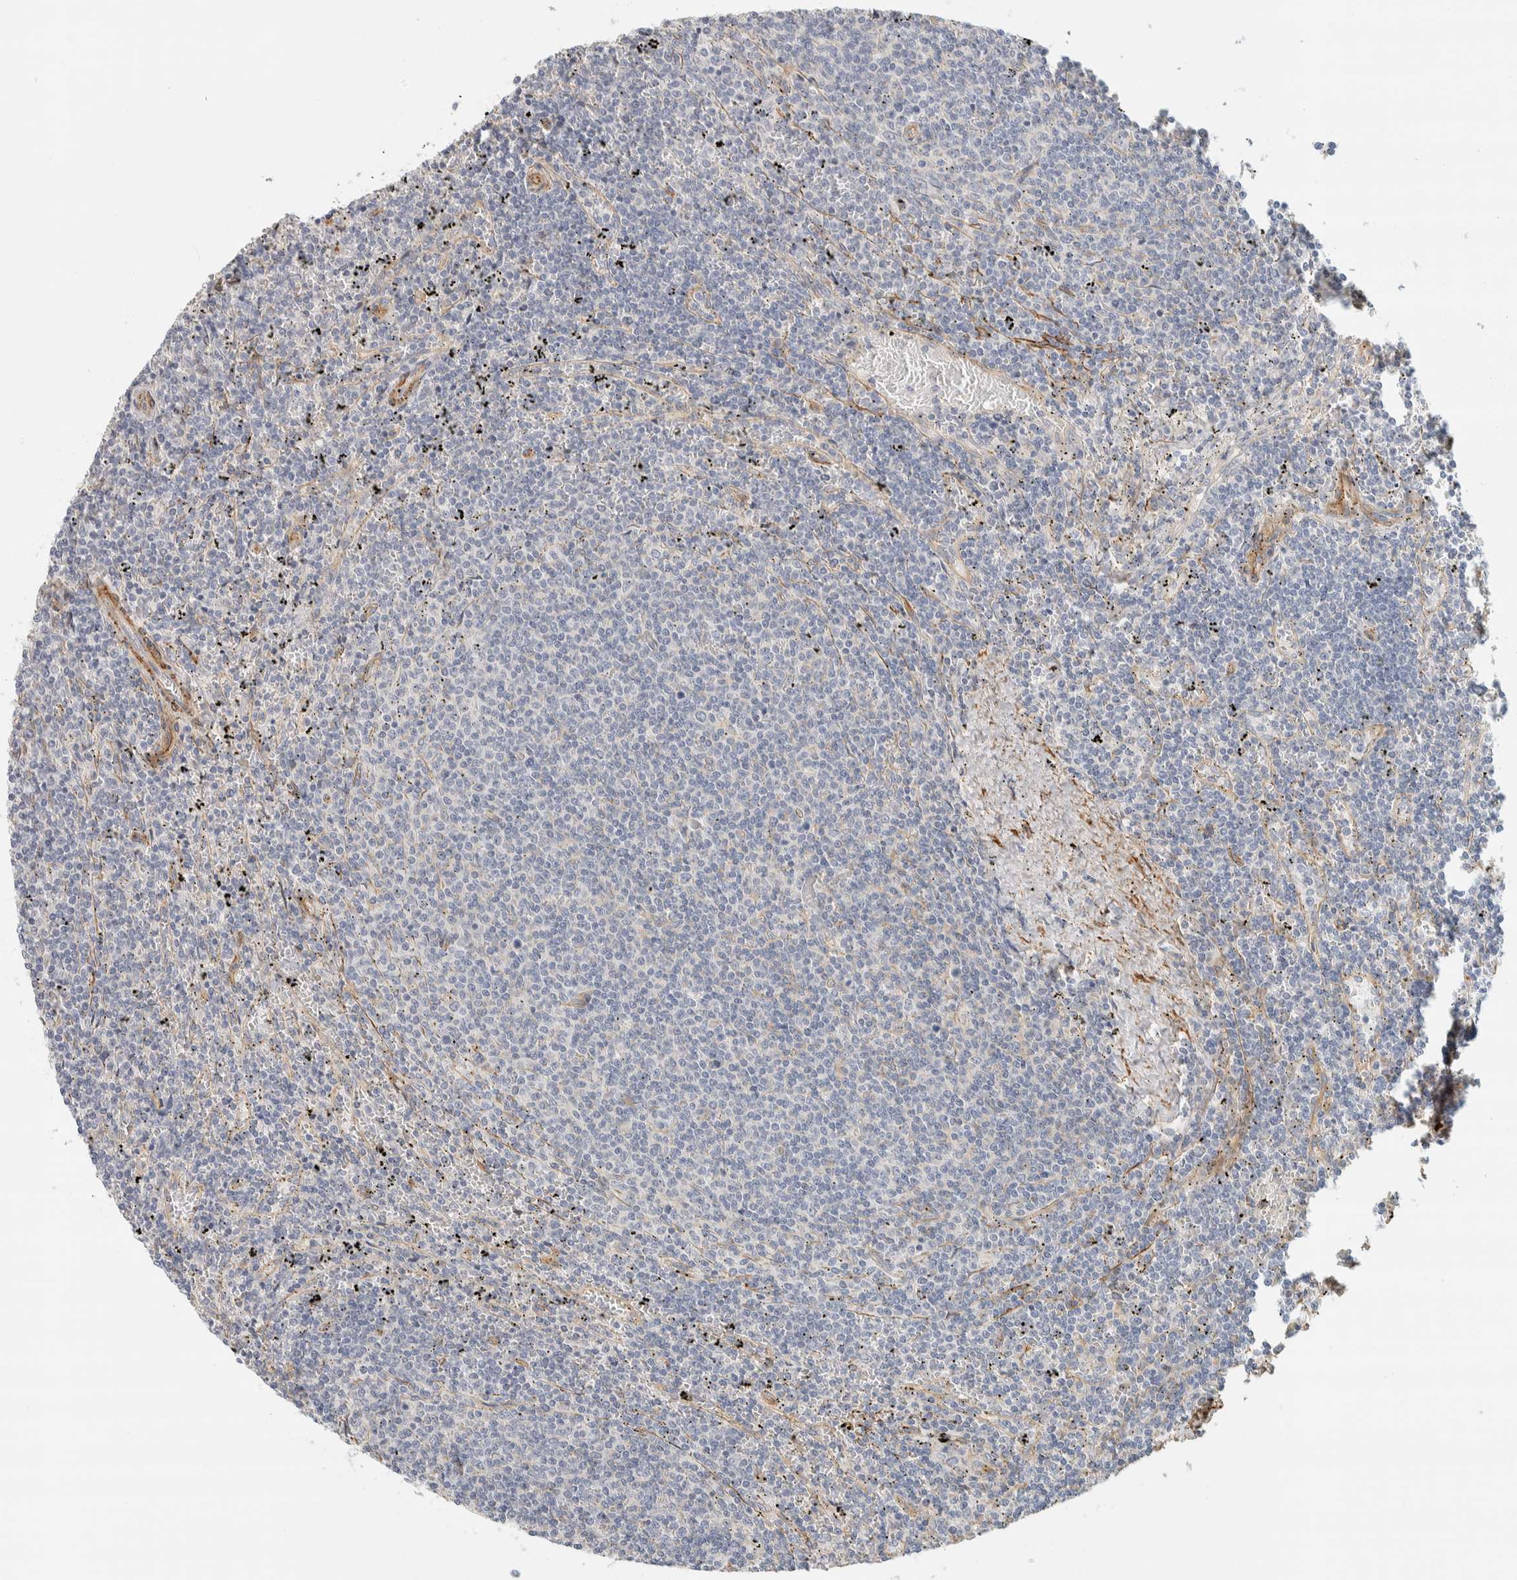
{"staining": {"intensity": "negative", "quantity": "none", "location": "none"}, "tissue": "lymphoma", "cell_type": "Tumor cells", "image_type": "cancer", "snomed": [{"axis": "morphology", "description": "Malignant lymphoma, non-Hodgkin's type, Low grade"}, {"axis": "topography", "description": "Spleen"}], "caption": "IHC micrograph of human lymphoma stained for a protein (brown), which reveals no staining in tumor cells.", "gene": "CDR2", "patient": {"sex": "female", "age": 50}}